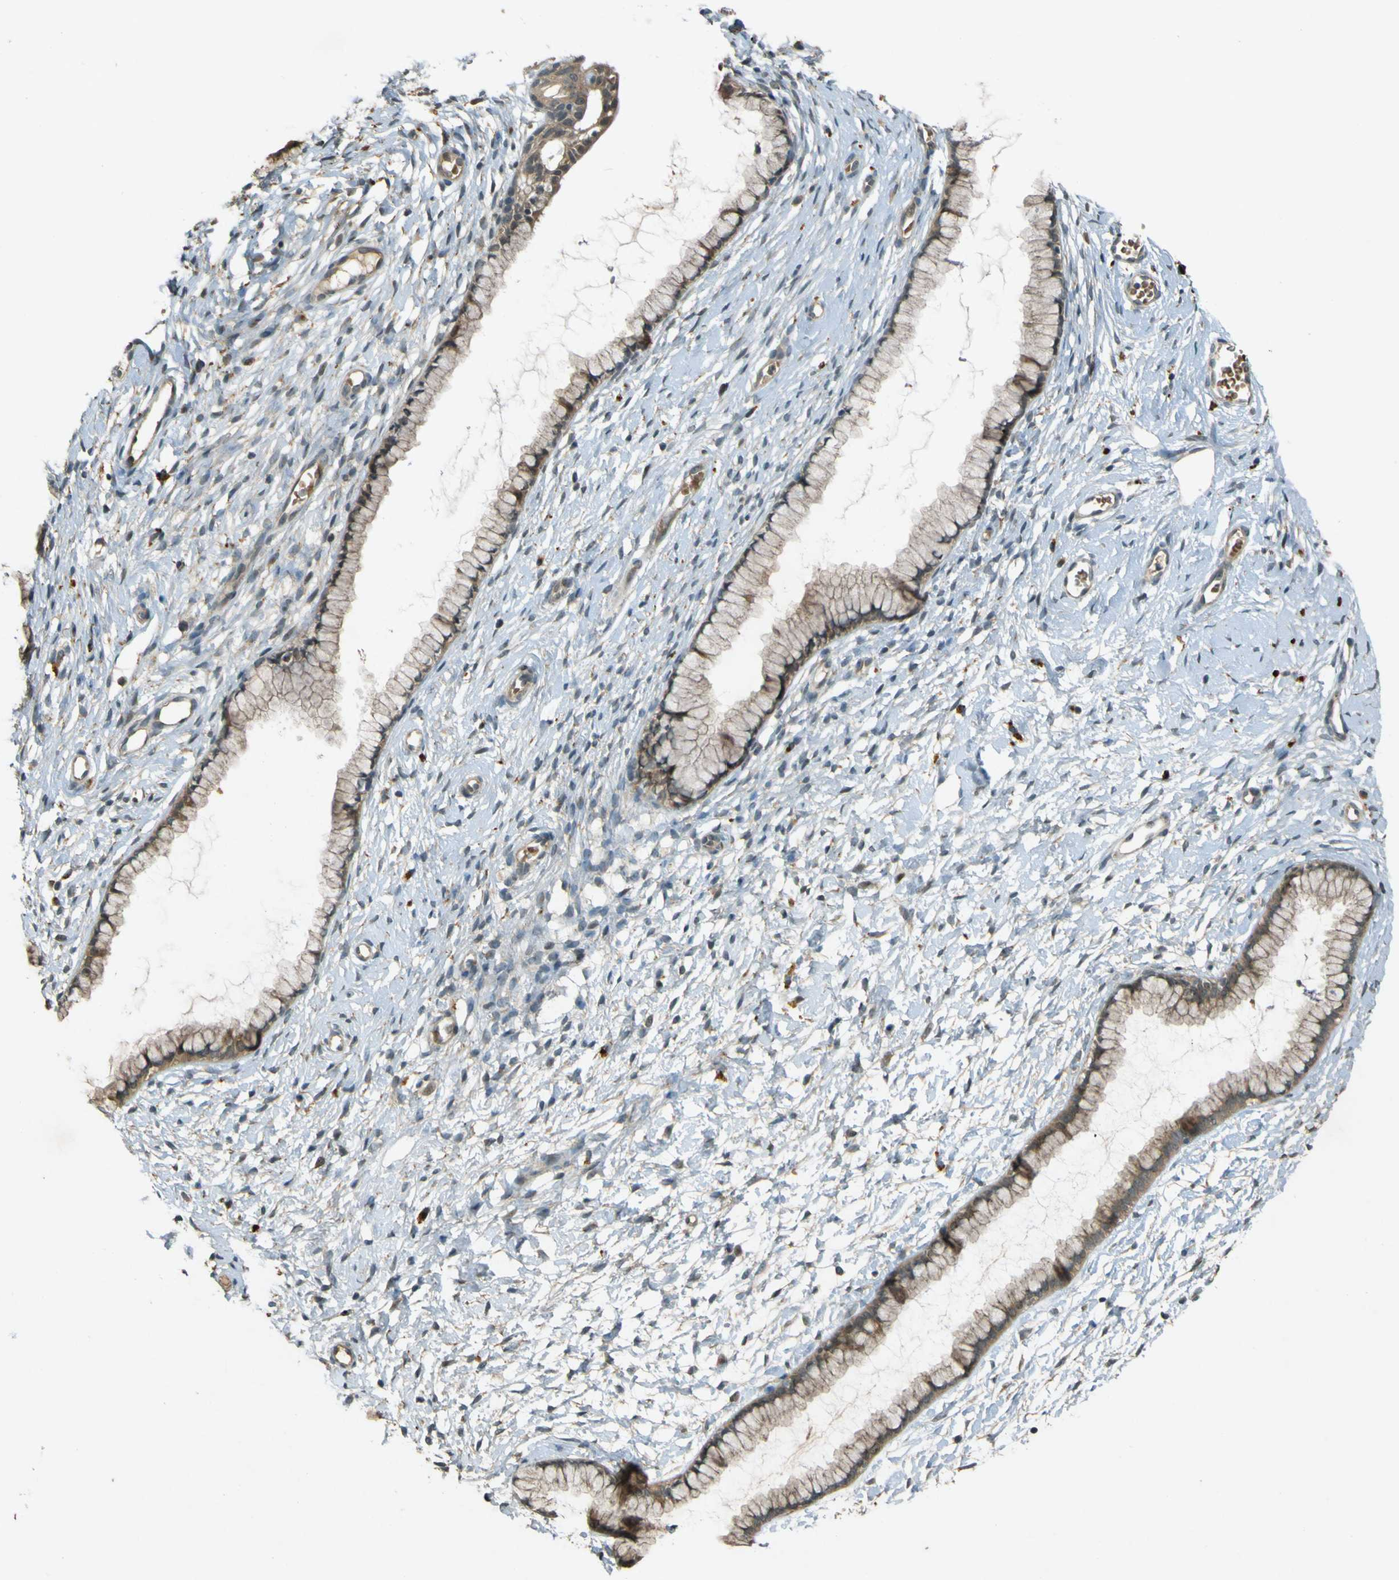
{"staining": {"intensity": "weak", "quantity": "25%-75%", "location": "cytoplasmic/membranous"}, "tissue": "cervix", "cell_type": "Glandular cells", "image_type": "normal", "snomed": [{"axis": "morphology", "description": "Normal tissue, NOS"}, {"axis": "topography", "description": "Cervix"}], "caption": "Protein staining demonstrates weak cytoplasmic/membranous staining in approximately 25%-75% of glandular cells in benign cervix. The staining was performed using DAB to visualize the protein expression in brown, while the nuclei were stained in blue with hematoxylin (Magnification: 20x).", "gene": "MPDZ", "patient": {"sex": "female", "age": 65}}